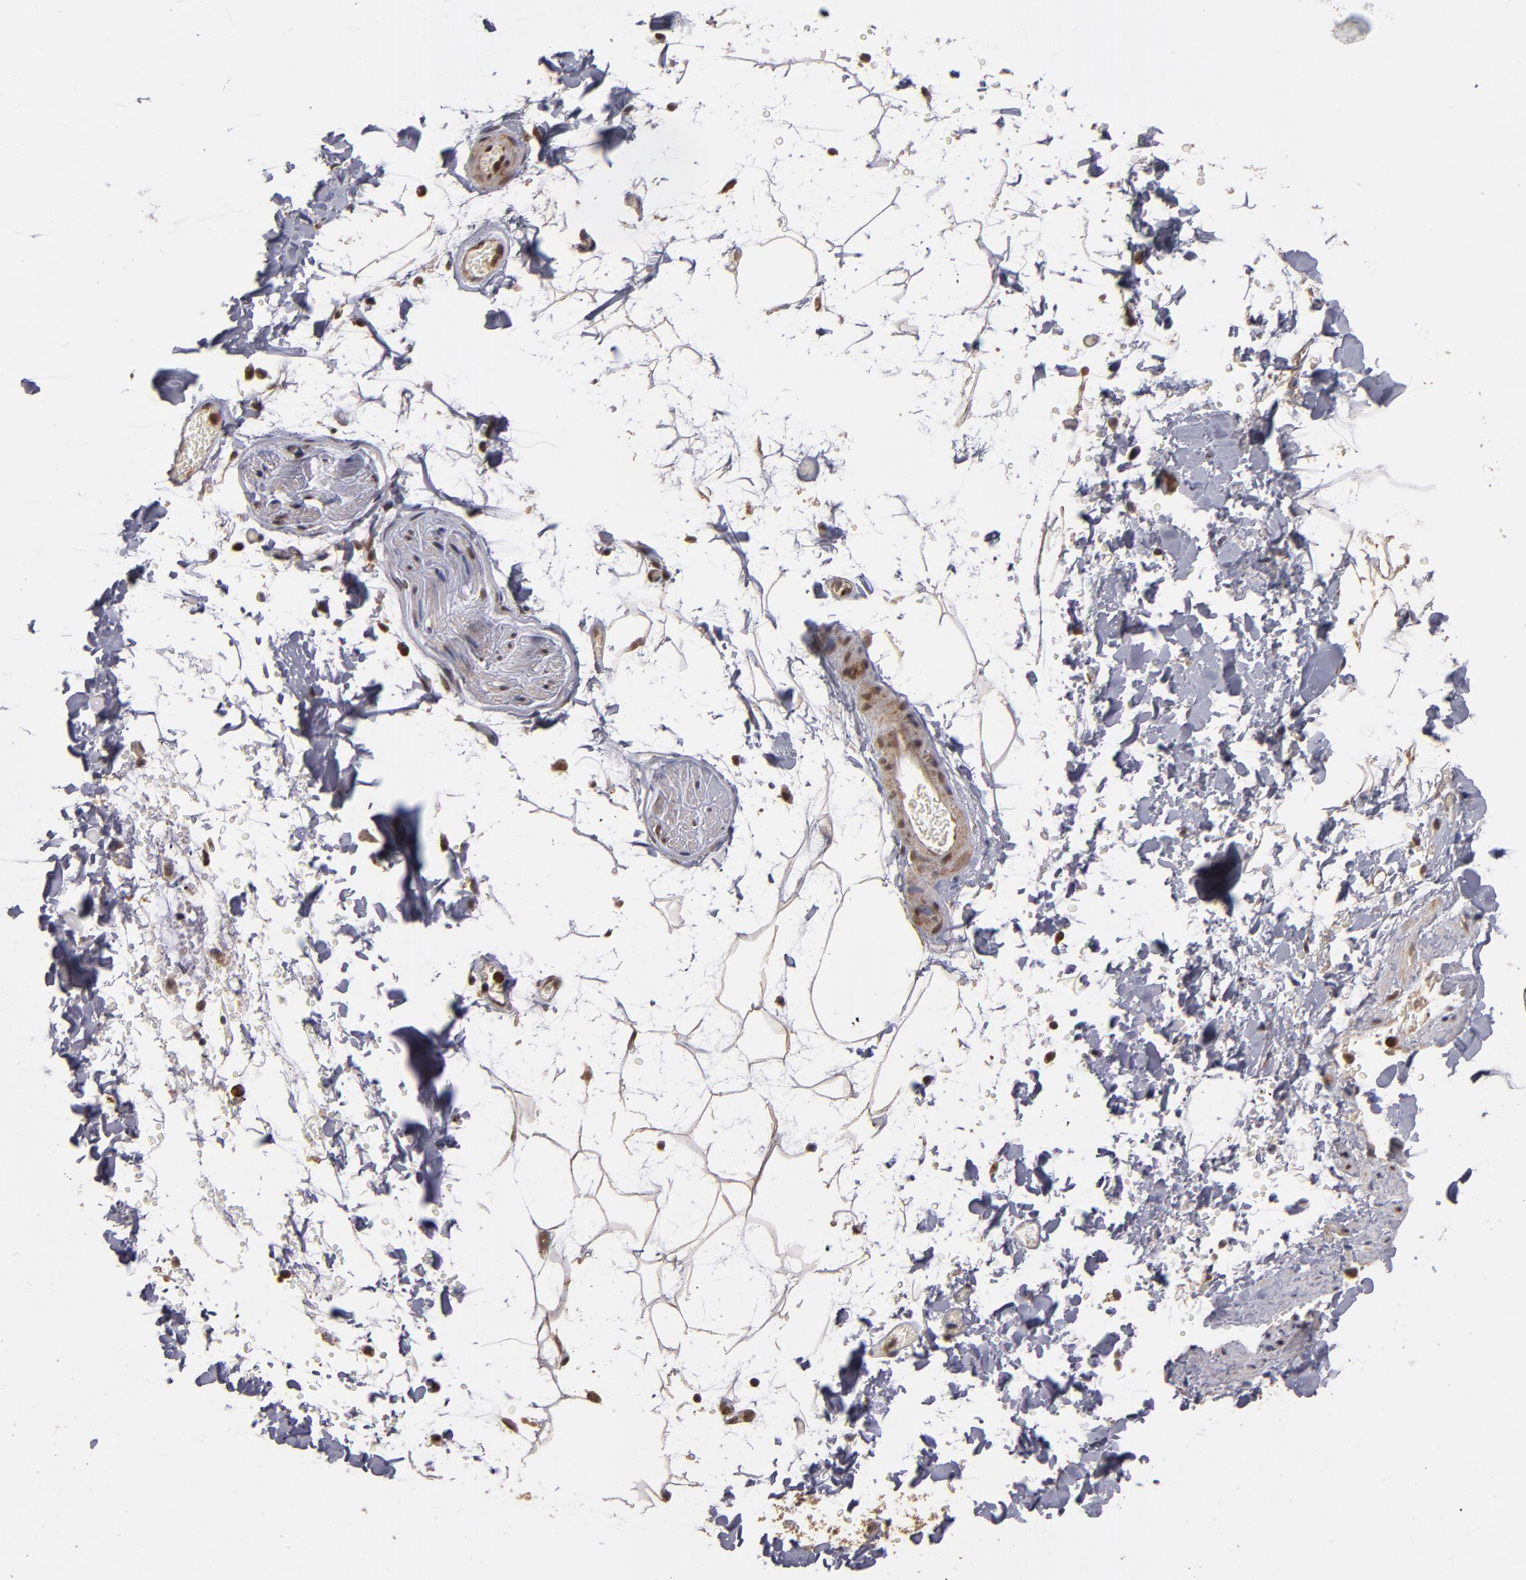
{"staining": {"intensity": "moderate", "quantity": ">75%", "location": "nuclear"}, "tissue": "adipose tissue", "cell_type": "Adipocytes", "image_type": "normal", "snomed": [{"axis": "morphology", "description": "Normal tissue, NOS"}, {"axis": "topography", "description": "Soft tissue"}], "caption": "This micrograph exhibits normal adipose tissue stained with immunohistochemistry (IHC) to label a protein in brown. The nuclear of adipocytes show moderate positivity for the protein. Nuclei are counter-stained blue.", "gene": "CUL5", "patient": {"sex": "male", "age": 72}}